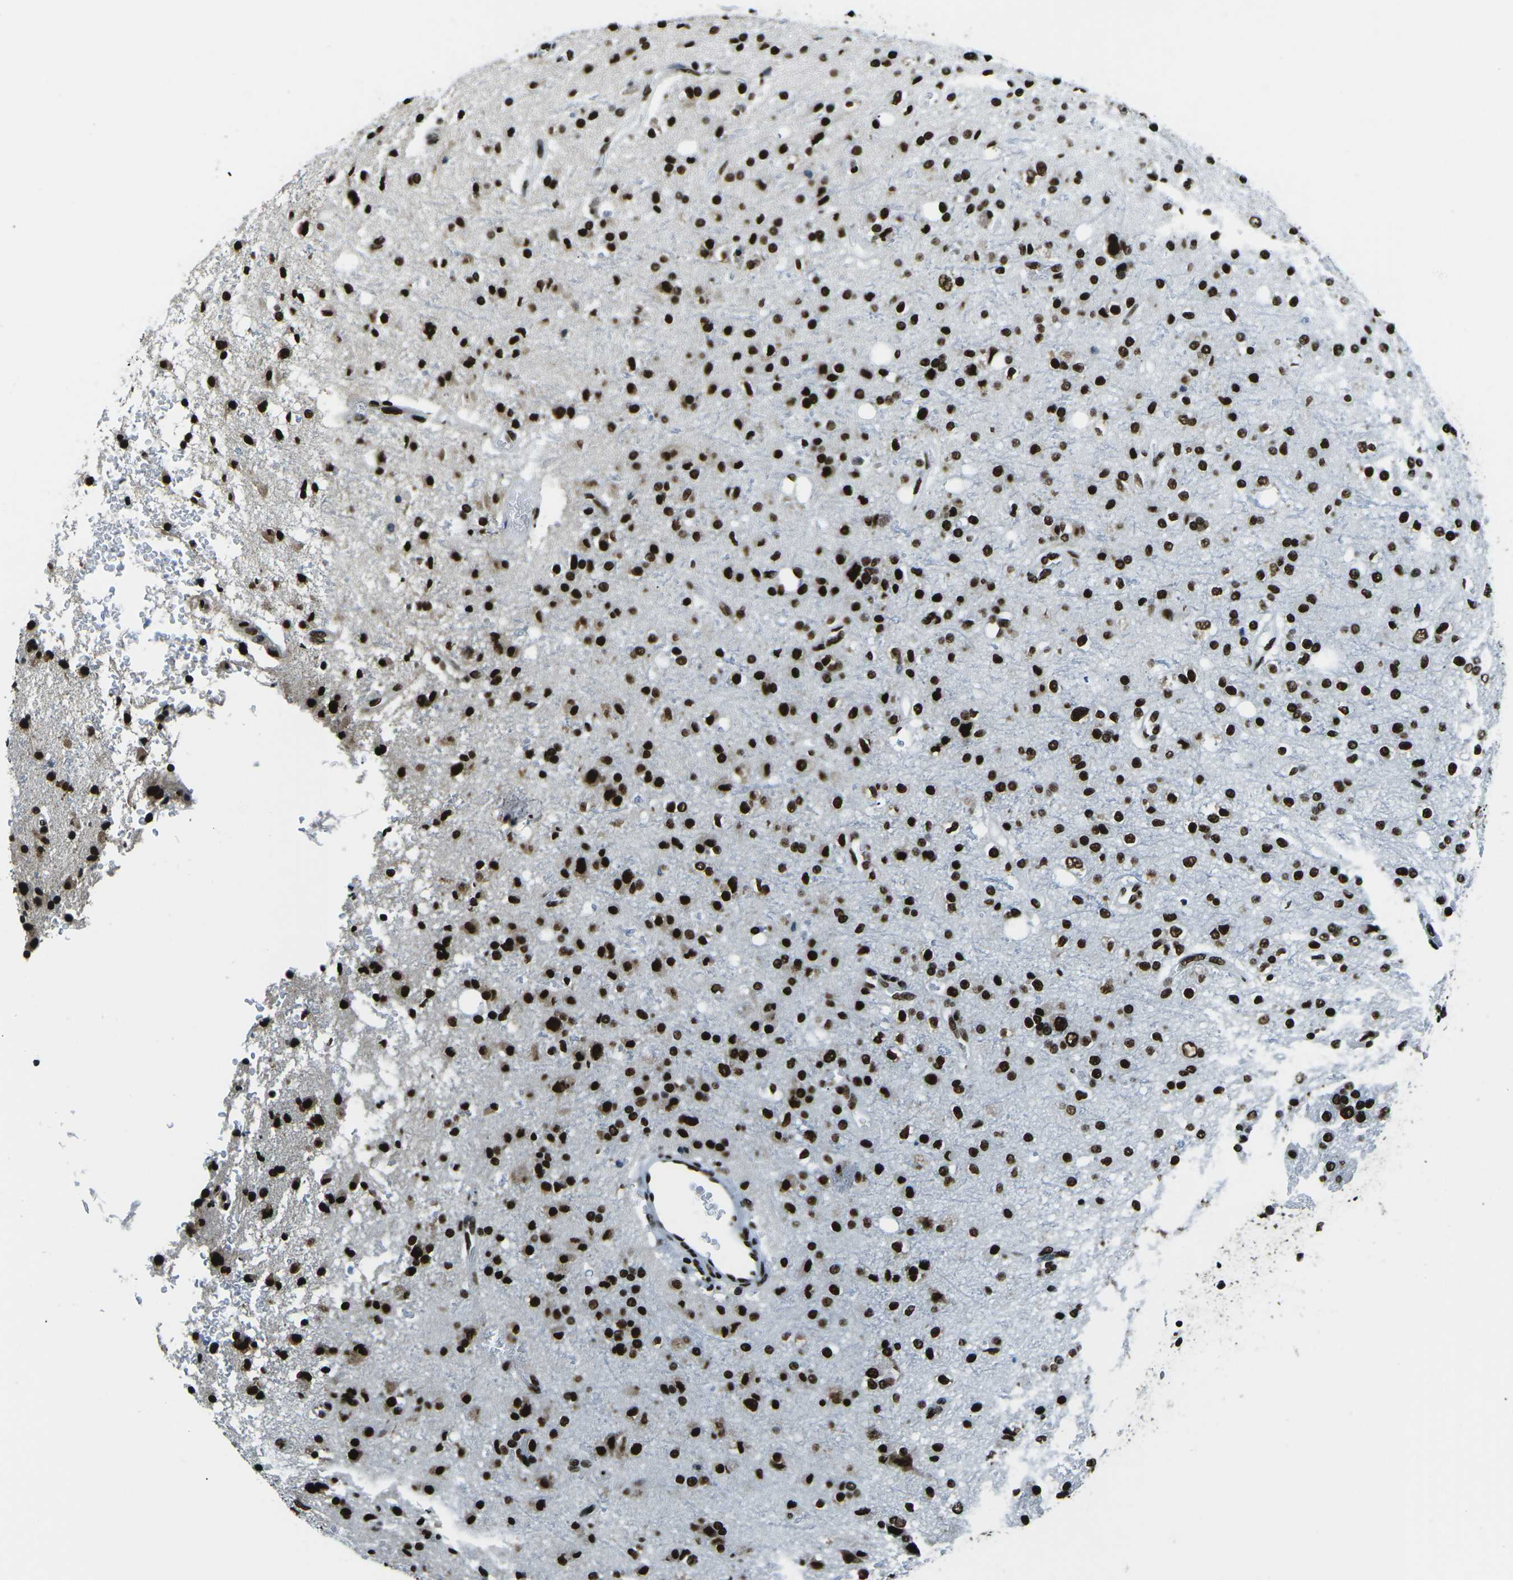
{"staining": {"intensity": "strong", "quantity": ">75%", "location": "nuclear"}, "tissue": "glioma", "cell_type": "Tumor cells", "image_type": "cancer", "snomed": [{"axis": "morphology", "description": "Glioma, malignant, High grade"}, {"axis": "topography", "description": "Brain"}], "caption": "Tumor cells reveal high levels of strong nuclear staining in approximately >75% of cells in human glioma.", "gene": "HNRNPL", "patient": {"sex": "male", "age": 47}}